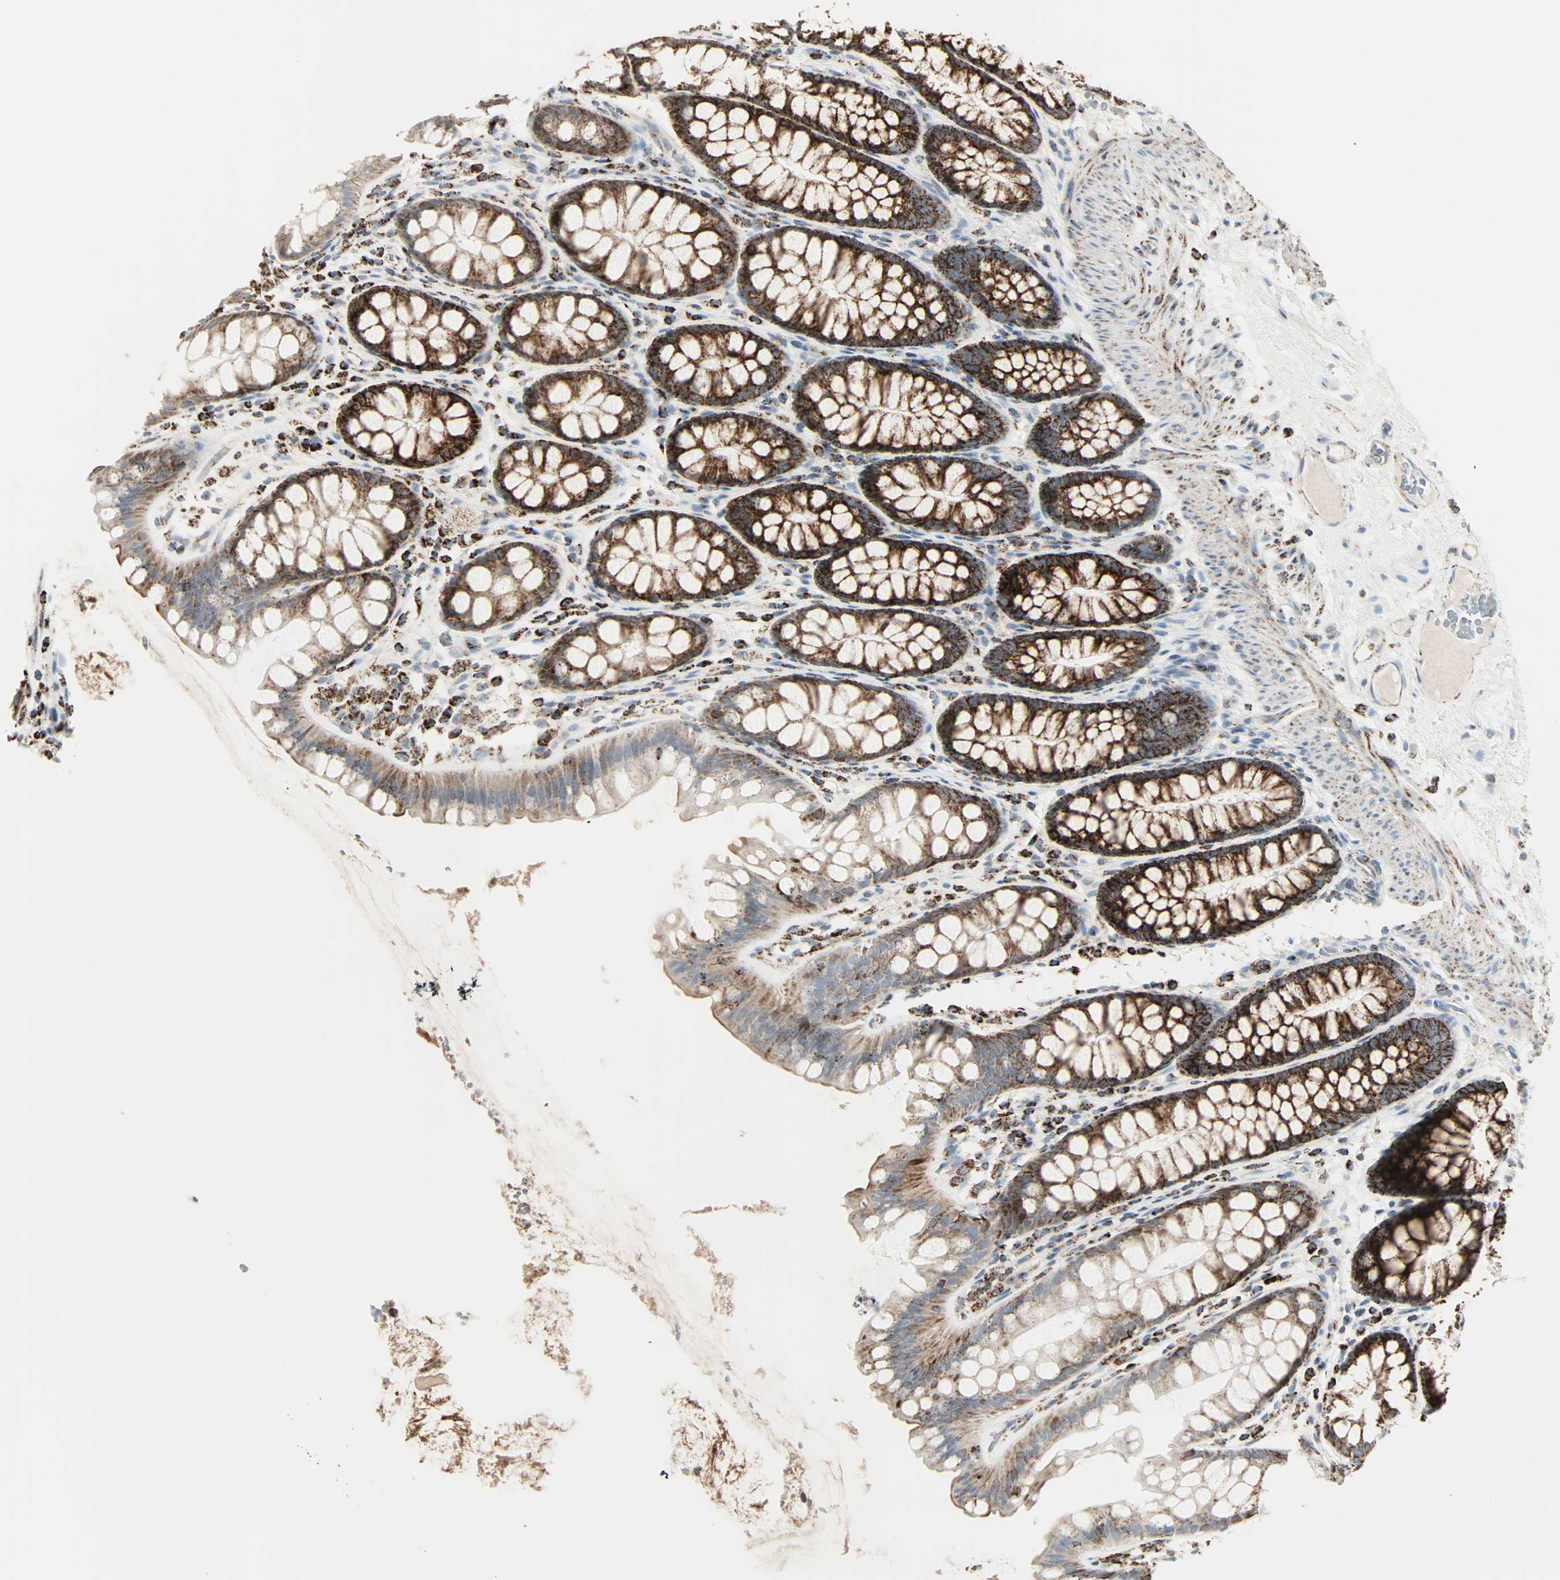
{"staining": {"intensity": "moderate", "quantity": ">75%", "location": "cytoplasmic/membranous"}, "tissue": "colon", "cell_type": "Endothelial cells", "image_type": "normal", "snomed": [{"axis": "morphology", "description": "Normal tissue, NOS"}, {"axis": "topography", "description": "Colon"}], "caption": "Protein staining displays moderate cytoplasmic/membranous positivity in about >75% of endothelial cells in normal colon. The staining is performed using DAB (3,3'-diaminobenzidine) brown chromogen to label protein expression. The nuclei are counter-stained blue using hematoxylin.", "gene": "IDH2", "patient": {"sex": "female", "age": 55}}